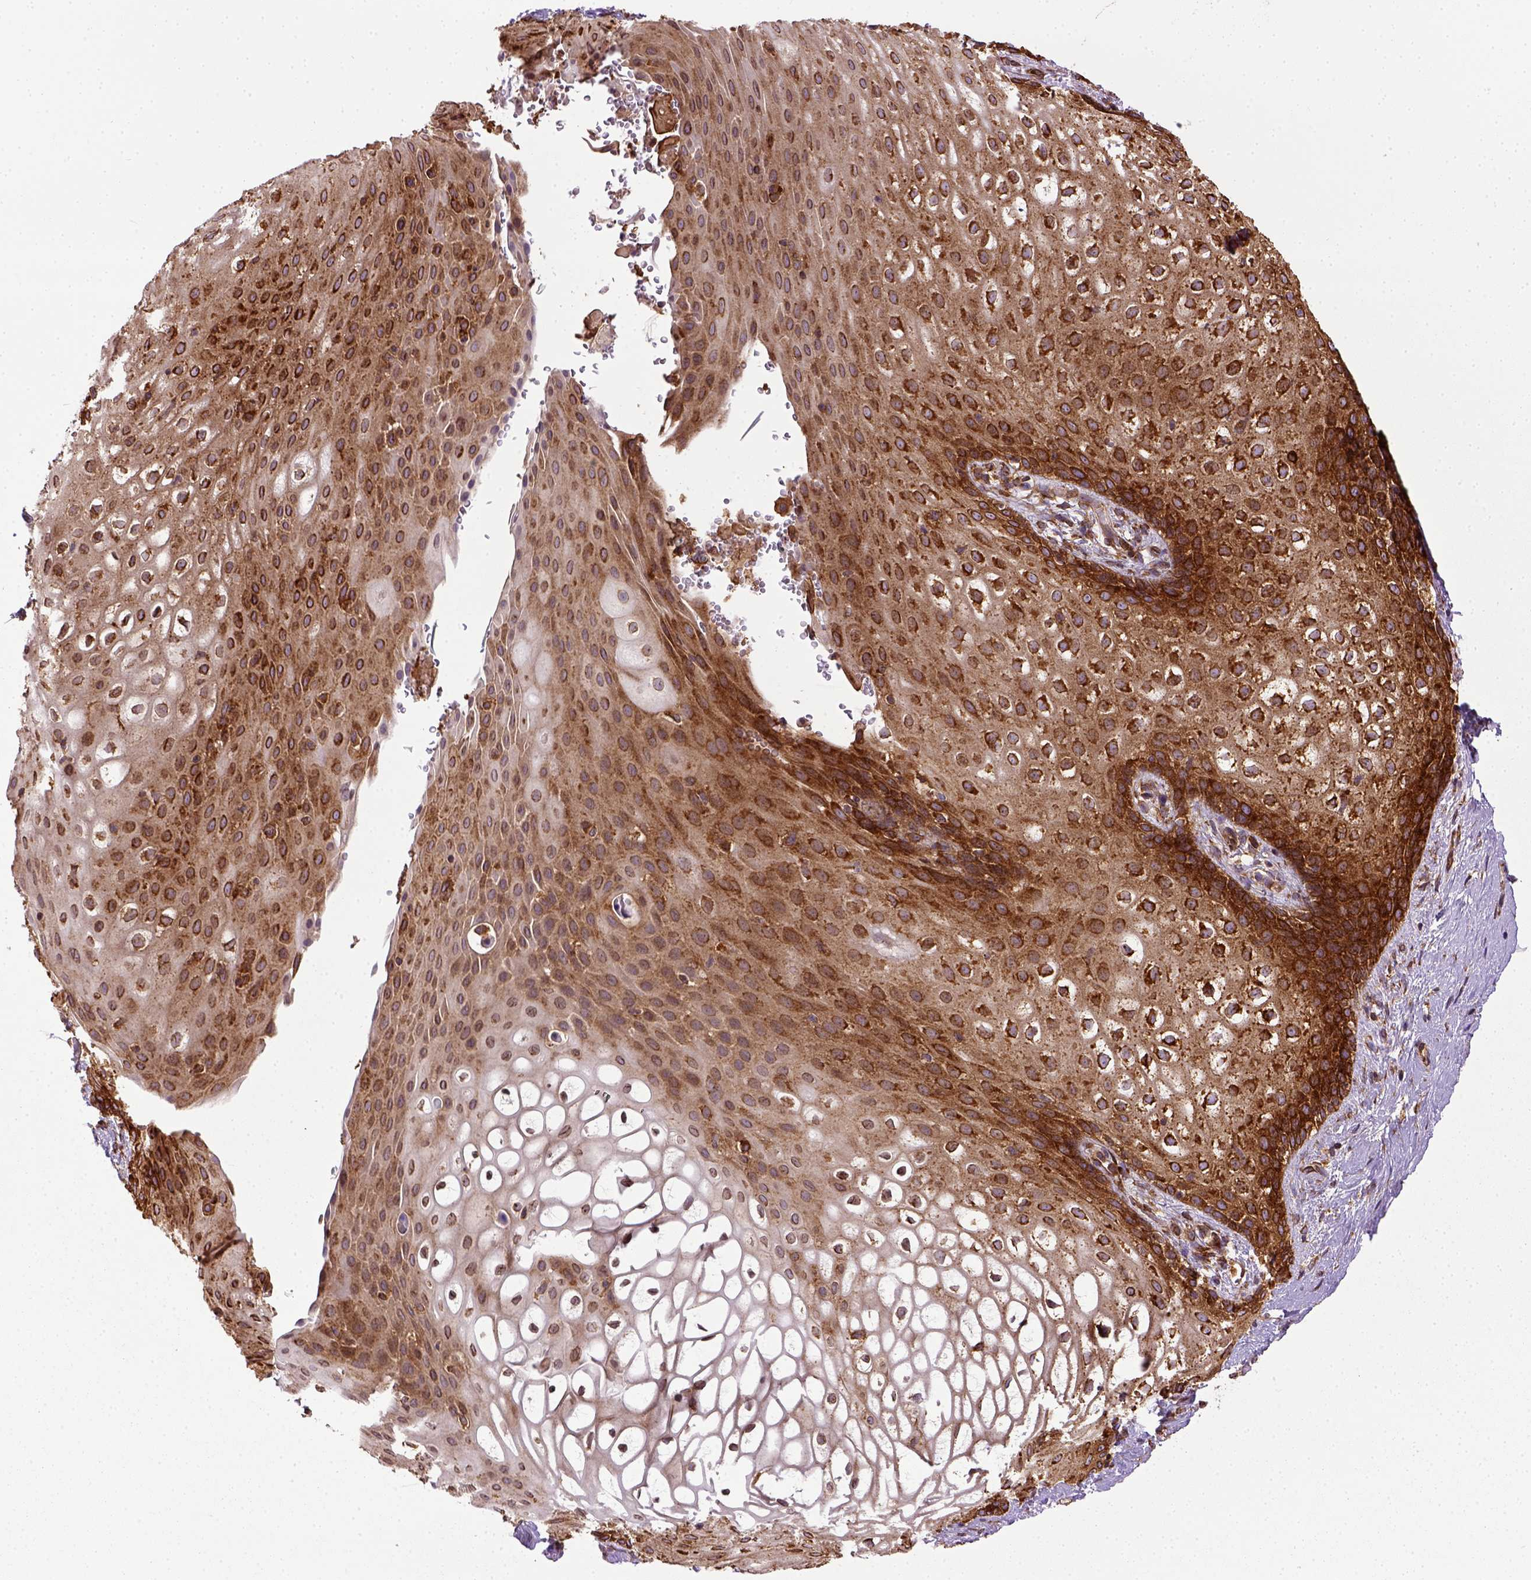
{"staining": {"intensity": "strong", "quantity": ">75%", "location": "cytoplasmic/membranous"}, "tissue": "skin", "cell_type": "Epidermal cells", "image_type": "normal", "snomed": [{"axis": "morphology", "description": "Normal tissue, NOS"}, {"axis": "topography", "description": "Anal"}], "caption": "Protein staining demonstrates strong cytoplasmic/membranous staining in approximately >75% of epidermal cells in benign skin.", "gene": "CAPRIN1", "patient": {"sex": "female", "age": 46}}